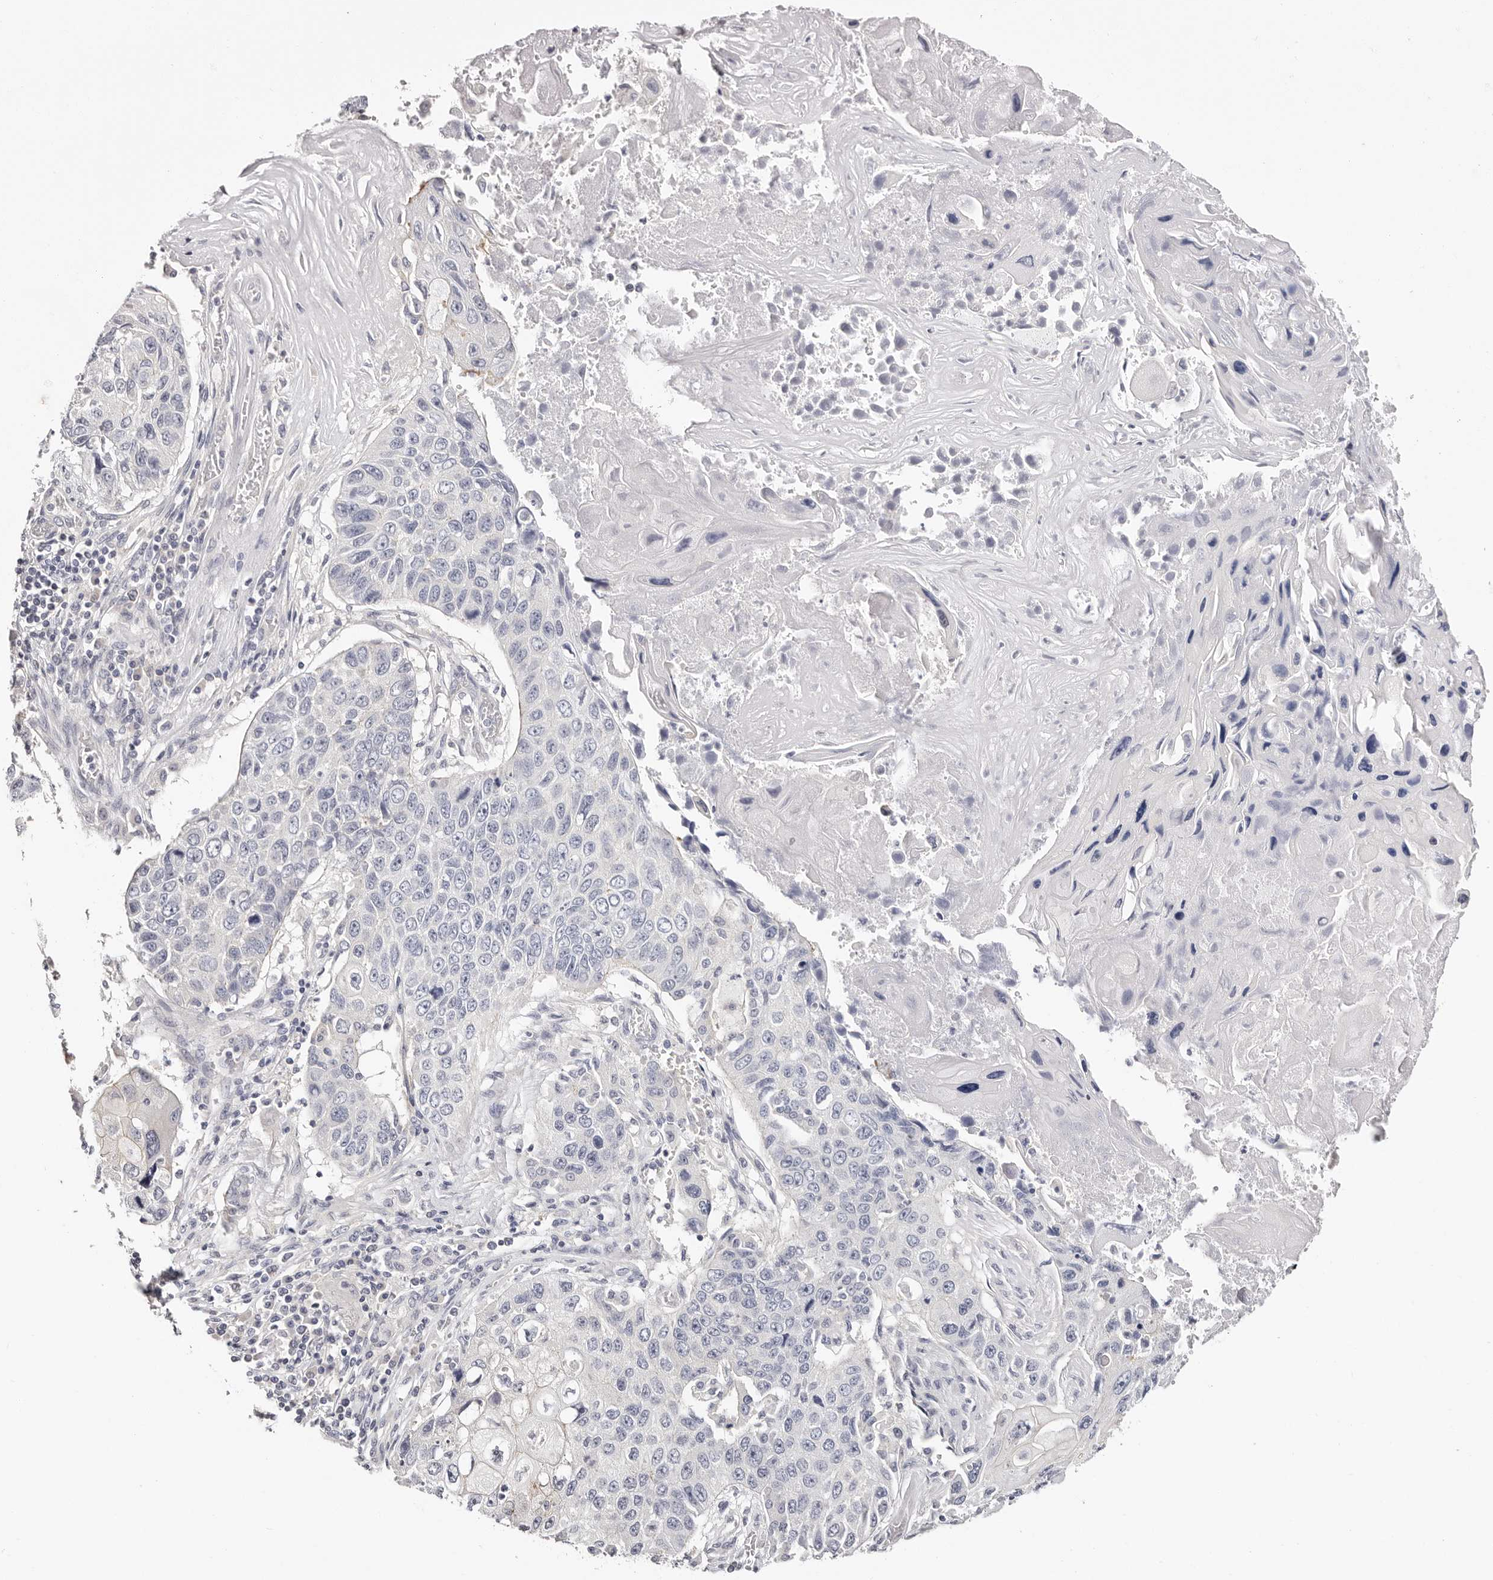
{"staining": {"intensity": "negative", "quantity": "none", "location": "none"}, "tissue": "lung cancer", "cell_type": "Tumor cells", "image_type": "cancer", "snomed": [{"axis": "morphology", "description": "Squamous cell carcinoma, NOS"}, {"axis": "topography", "description": "Lung"}], "caption": "Immunohistochemistry (IHC) of lung squamous cell carcinoma displays no positivity in tumor cells. (Stains: DAB (3,3'-diaminobenzidine) immunohistochemistry with hematoxylin counter stain, Microscopy: brightfield microscopy at high magnification).", "gene": "ROM1", "patient": {"sex": "male", "age": 61}}